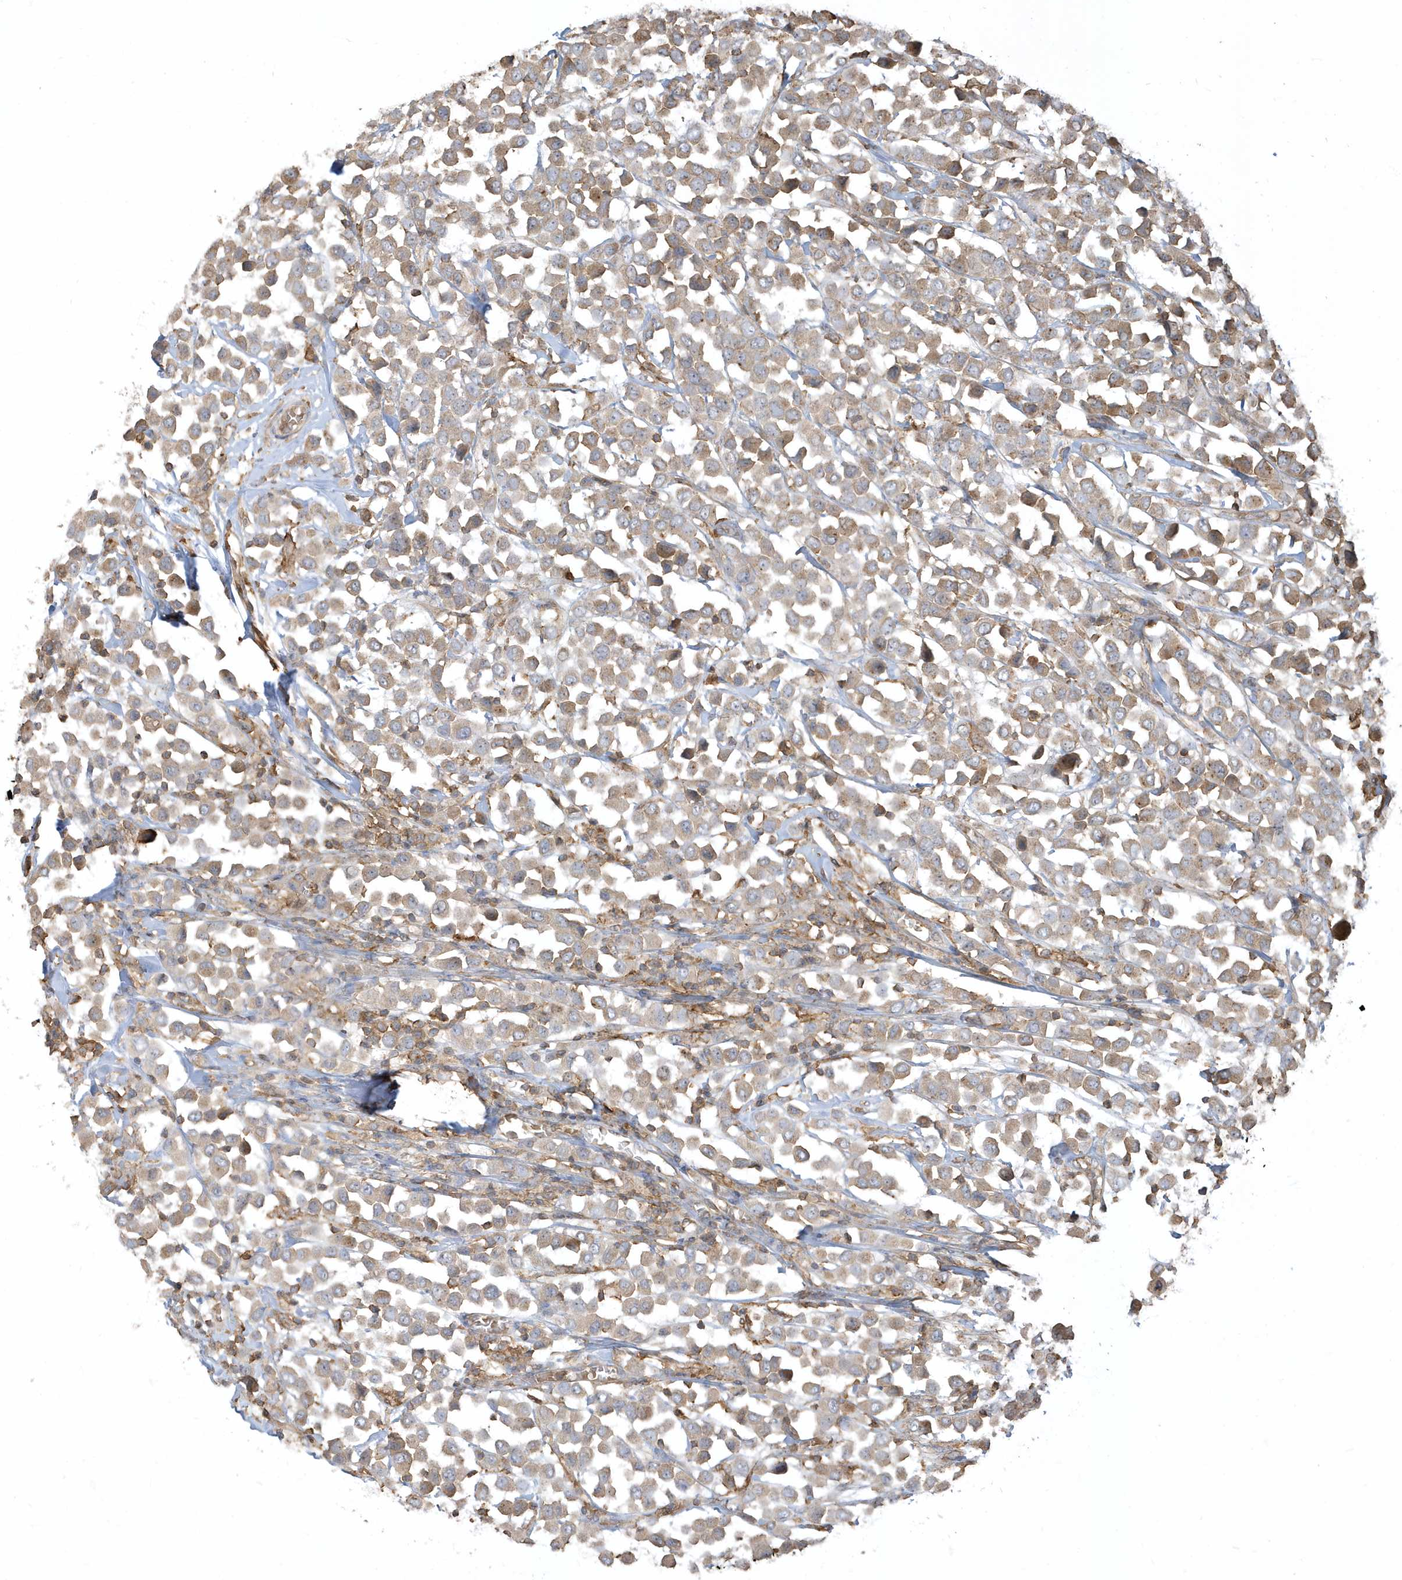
{"staining": {"intensity": "weak", "quantity": ">75%", "location": "cytoplasmic/membranous"}, "tissue": "breast cancer", "cell_type": "Tumor cells", "image_type": "cancer", "snomed": [{"axis": "morphology", "description": "Duct carcinoma"}, {"axis": "topography", "description": "Breast"}], "caption": "An image of human breast intraductal carcinoma stained for a protein reveals weak cytoplasmic/membranous brown staining in tumor cells. (DAB = brown stain, brightfield microscopy at high magnification).", "gene": "ZBTB8A", "patient": {"sex": "female", "age": 61}}